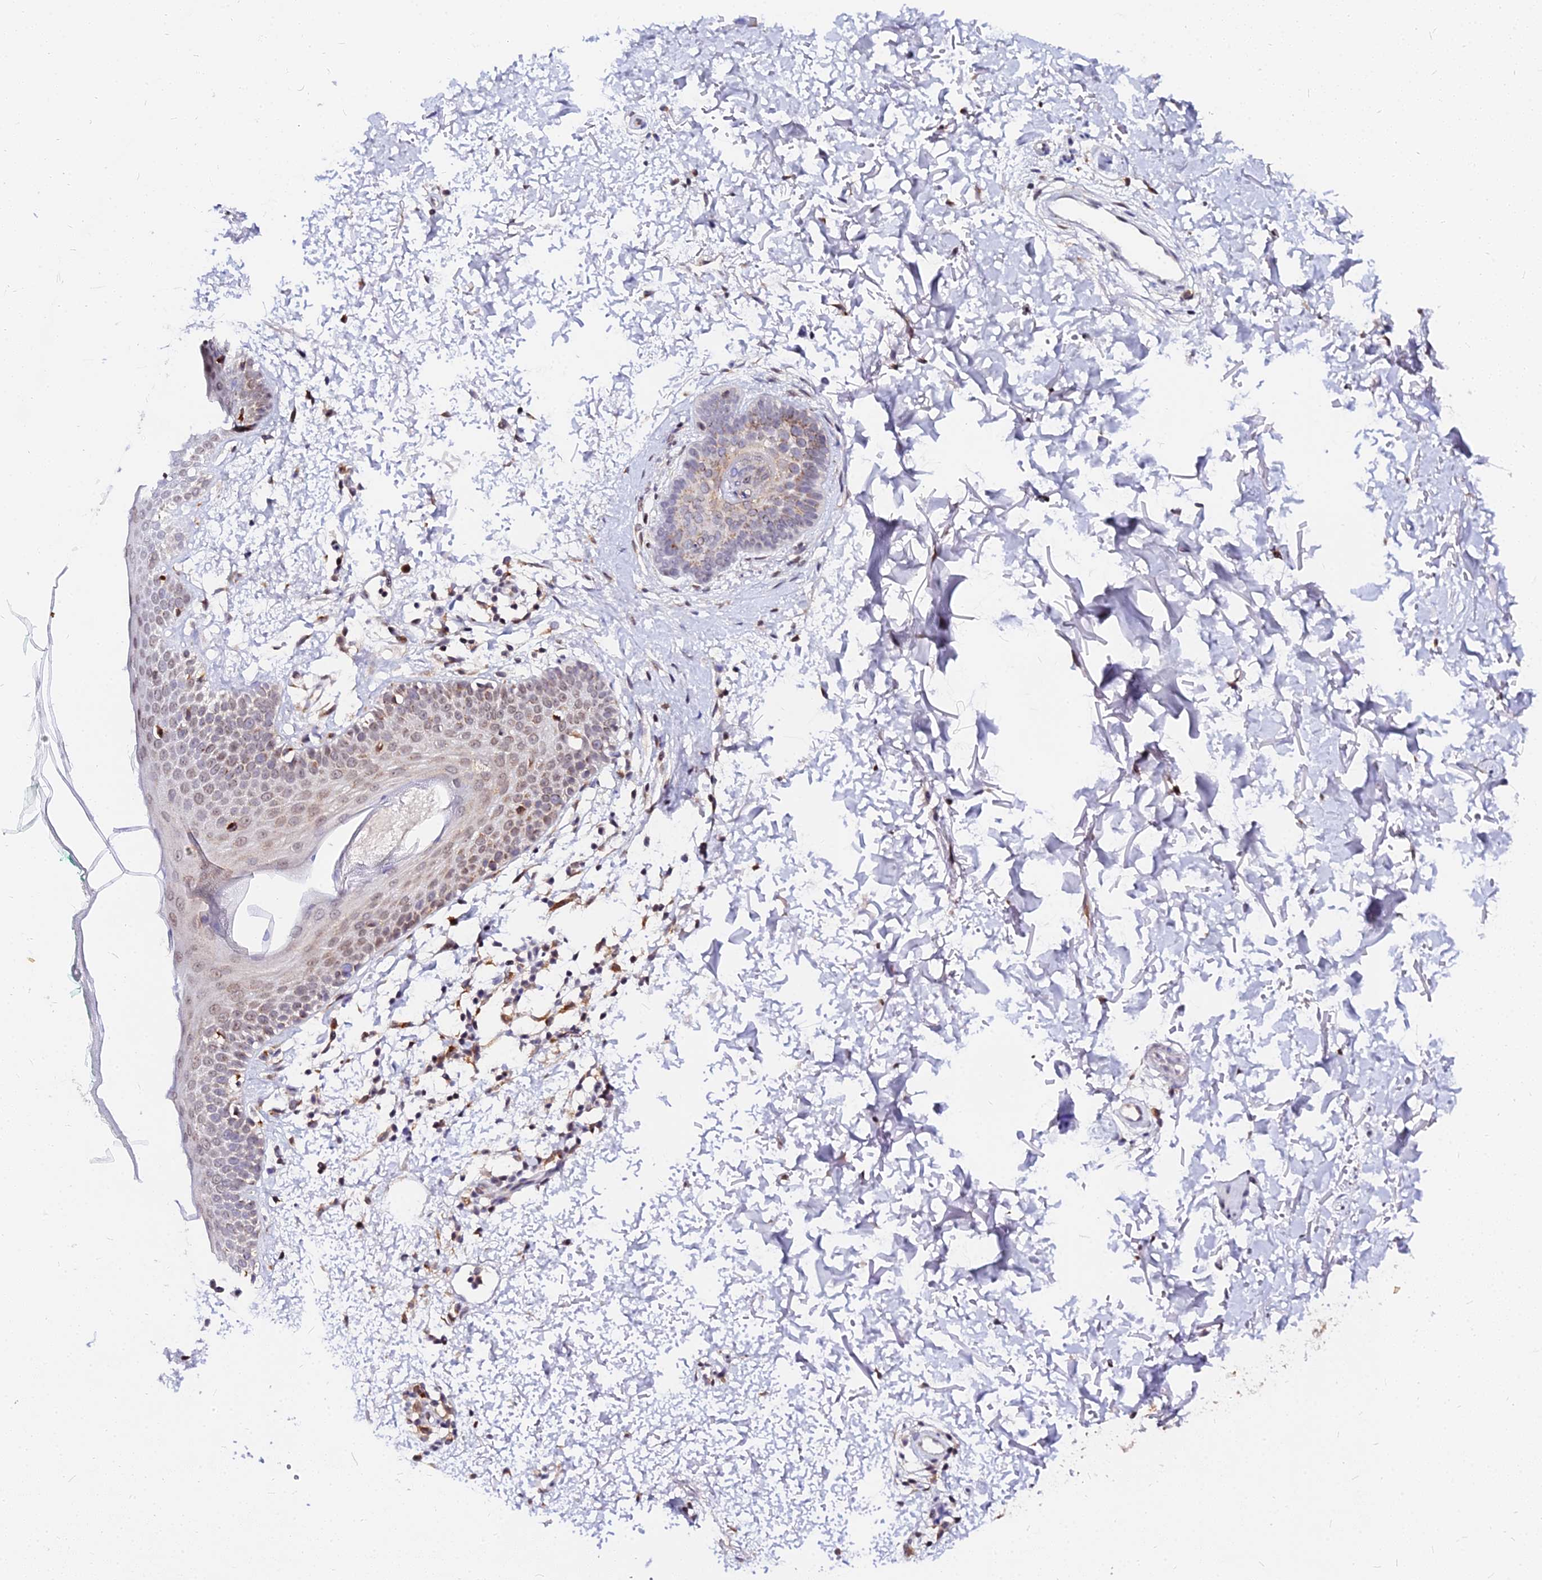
{"staining": {"intensity": "moderate", "quantity": "25%-75%", "location": "cytoplasmic/membranous"}, "tissue": "skin", "cell_type": "Fibroblasts", "image_type": "normal", "snomed": [{"axis": "morphology", "description": "Normal tissue, NOS"}, {"axis": "topography", "description": "Skin"}], "caption": "Benign skin exhibits moderate cytoplasmic/membranous expression in about 25%-75% of fibroblasts The protein is stained brown, and the nuclei are stained in blue (DAB IHC with brightfield microscopy, high magnification)..", "gene": "RNF121", "patient": {"sex": "male", "age": 66}}